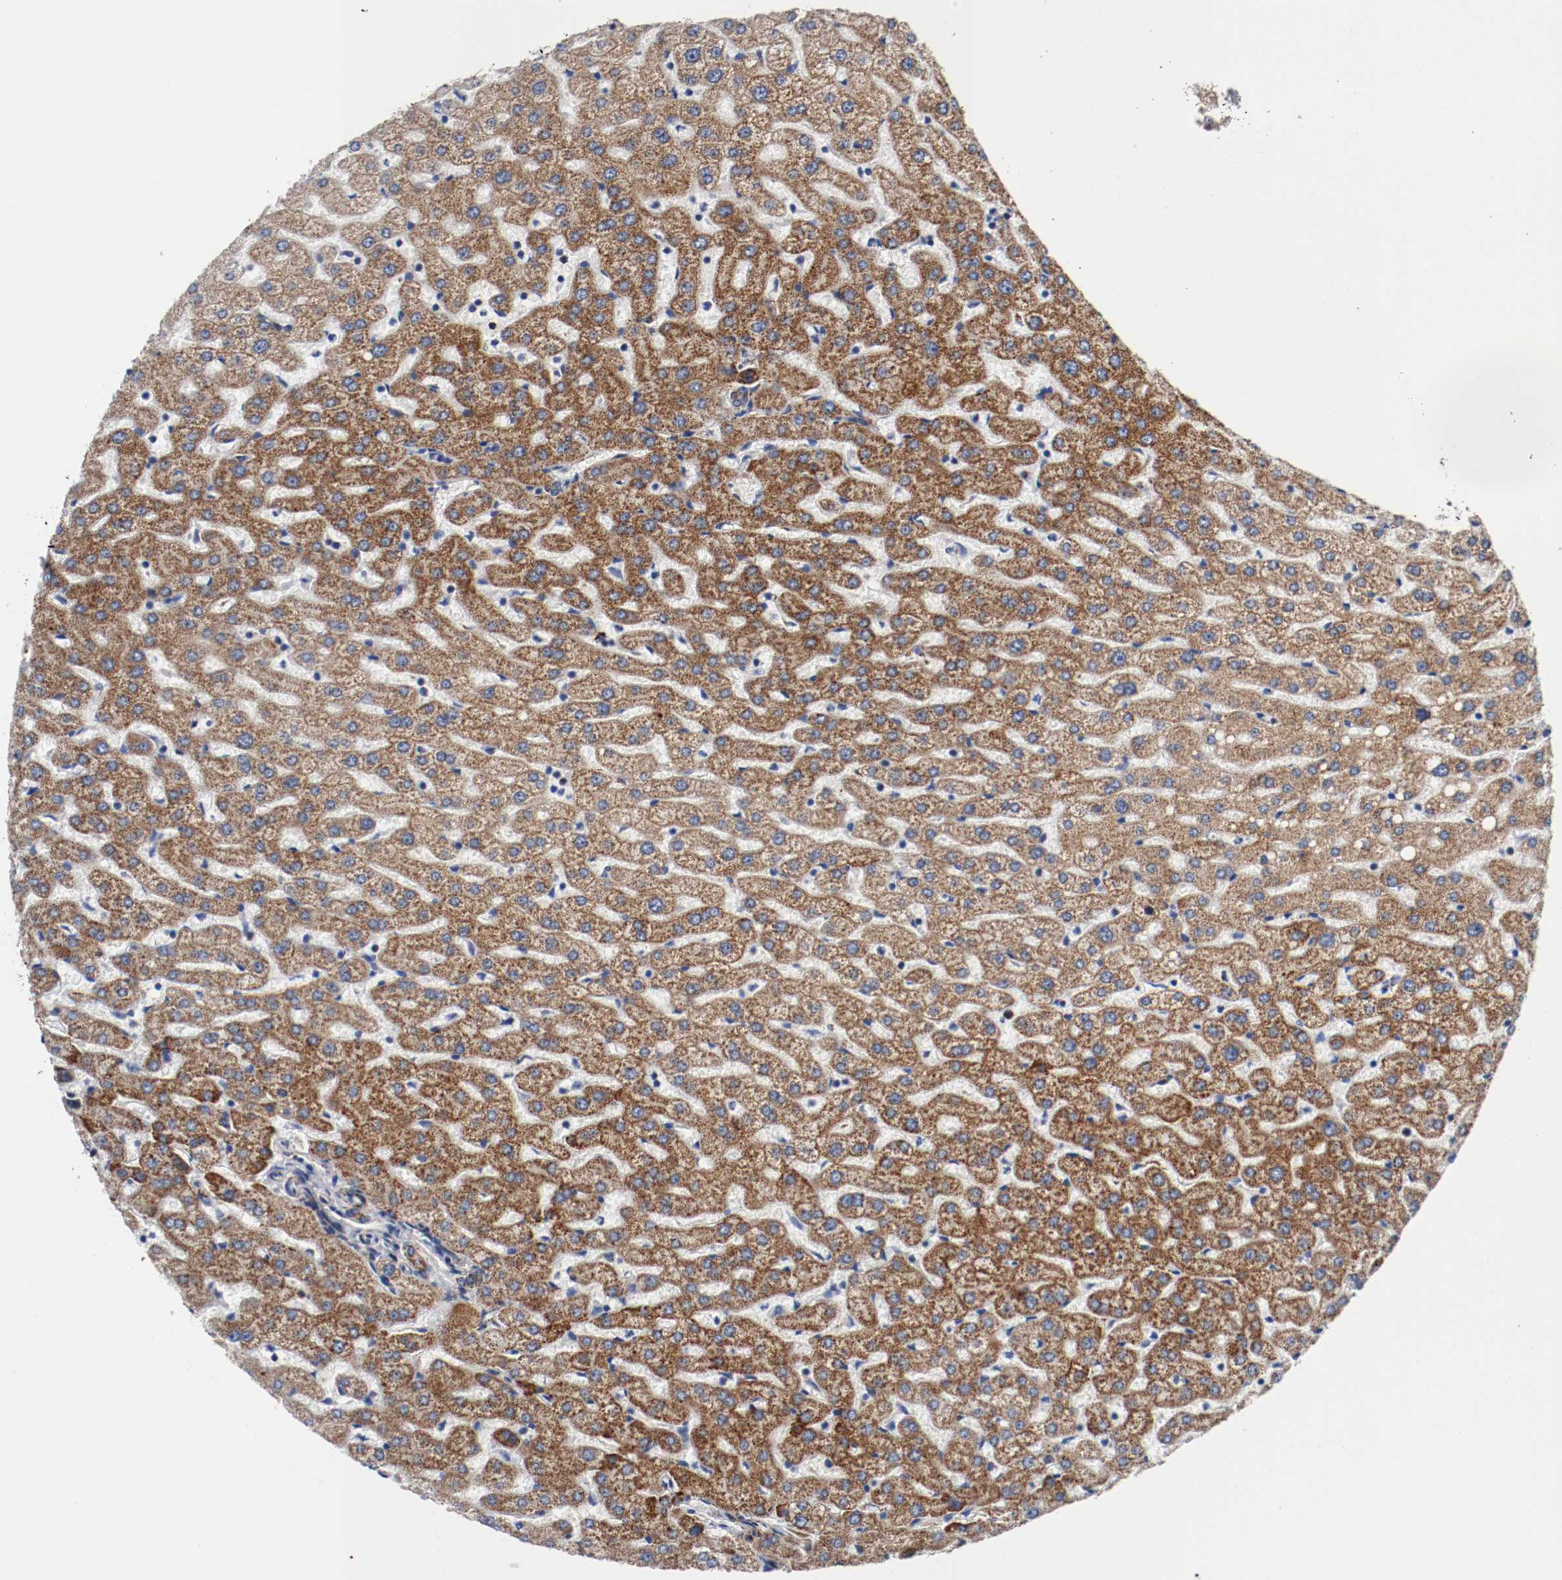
{"staining": {"intensity": "moderate", "quantity": ">75%", "location": "cytoplasmic/membranous"}, "tissue": "liver", "cell_type": "Cholangiocytes", "image_type": "normal", "snomed": [{"axis": "morphology", "description": "Normal tissue, NOS"}, {"axis": "morphology", "description": "Fibrosis, NOS"}, {"axis": "topography", "description": "Liver"}], "caption": "Immunohistochemistry (DAB) staining of benign liver reveals moderate cytoplasmic/membranous protein staining in approximately >75% of cholangiocytes. Ihc stains the protein in brown and the nuclei are stained blue.", "gene": "TUBD1", "patient": {"sex": "female", "age": 29}}